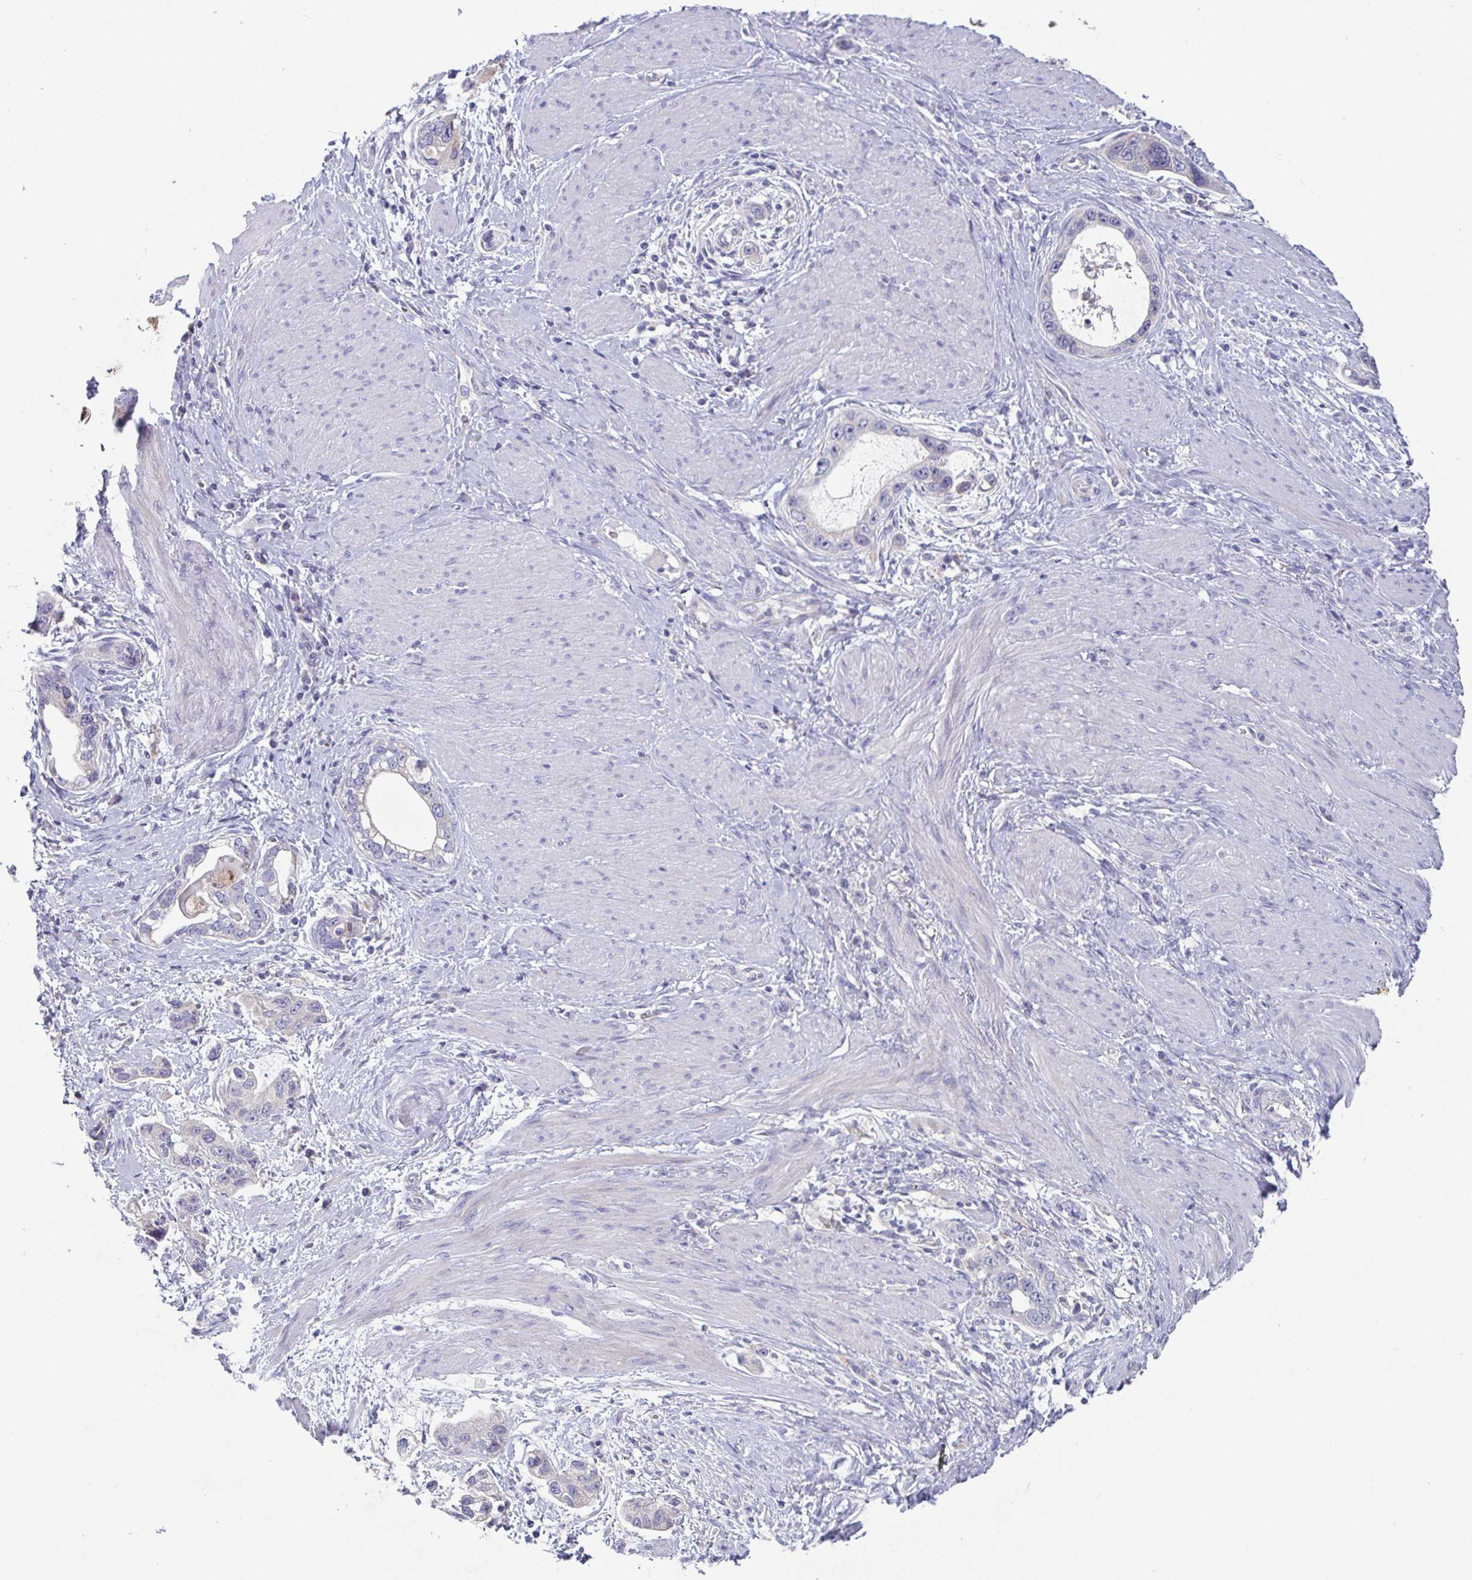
{"staining": {"intensity": "negative", "quantity": "none", "location": "none"}, "tissue": "stomach cancer", "cell_type": "Tumor cells", "image_type": "cancer", "snomed": [{"axis": "morphology", "description": "Adenocarcinoma, NOS"}, {"axis": "topography", "description": "Stomach, lower"}], "caption": "Human adenocarcinoma (stomach) stained for a protein using IHC reveals no positivity in tumor cells.", "gene": "PTPRD", "patient": {"sex": "female", "age": 93}}